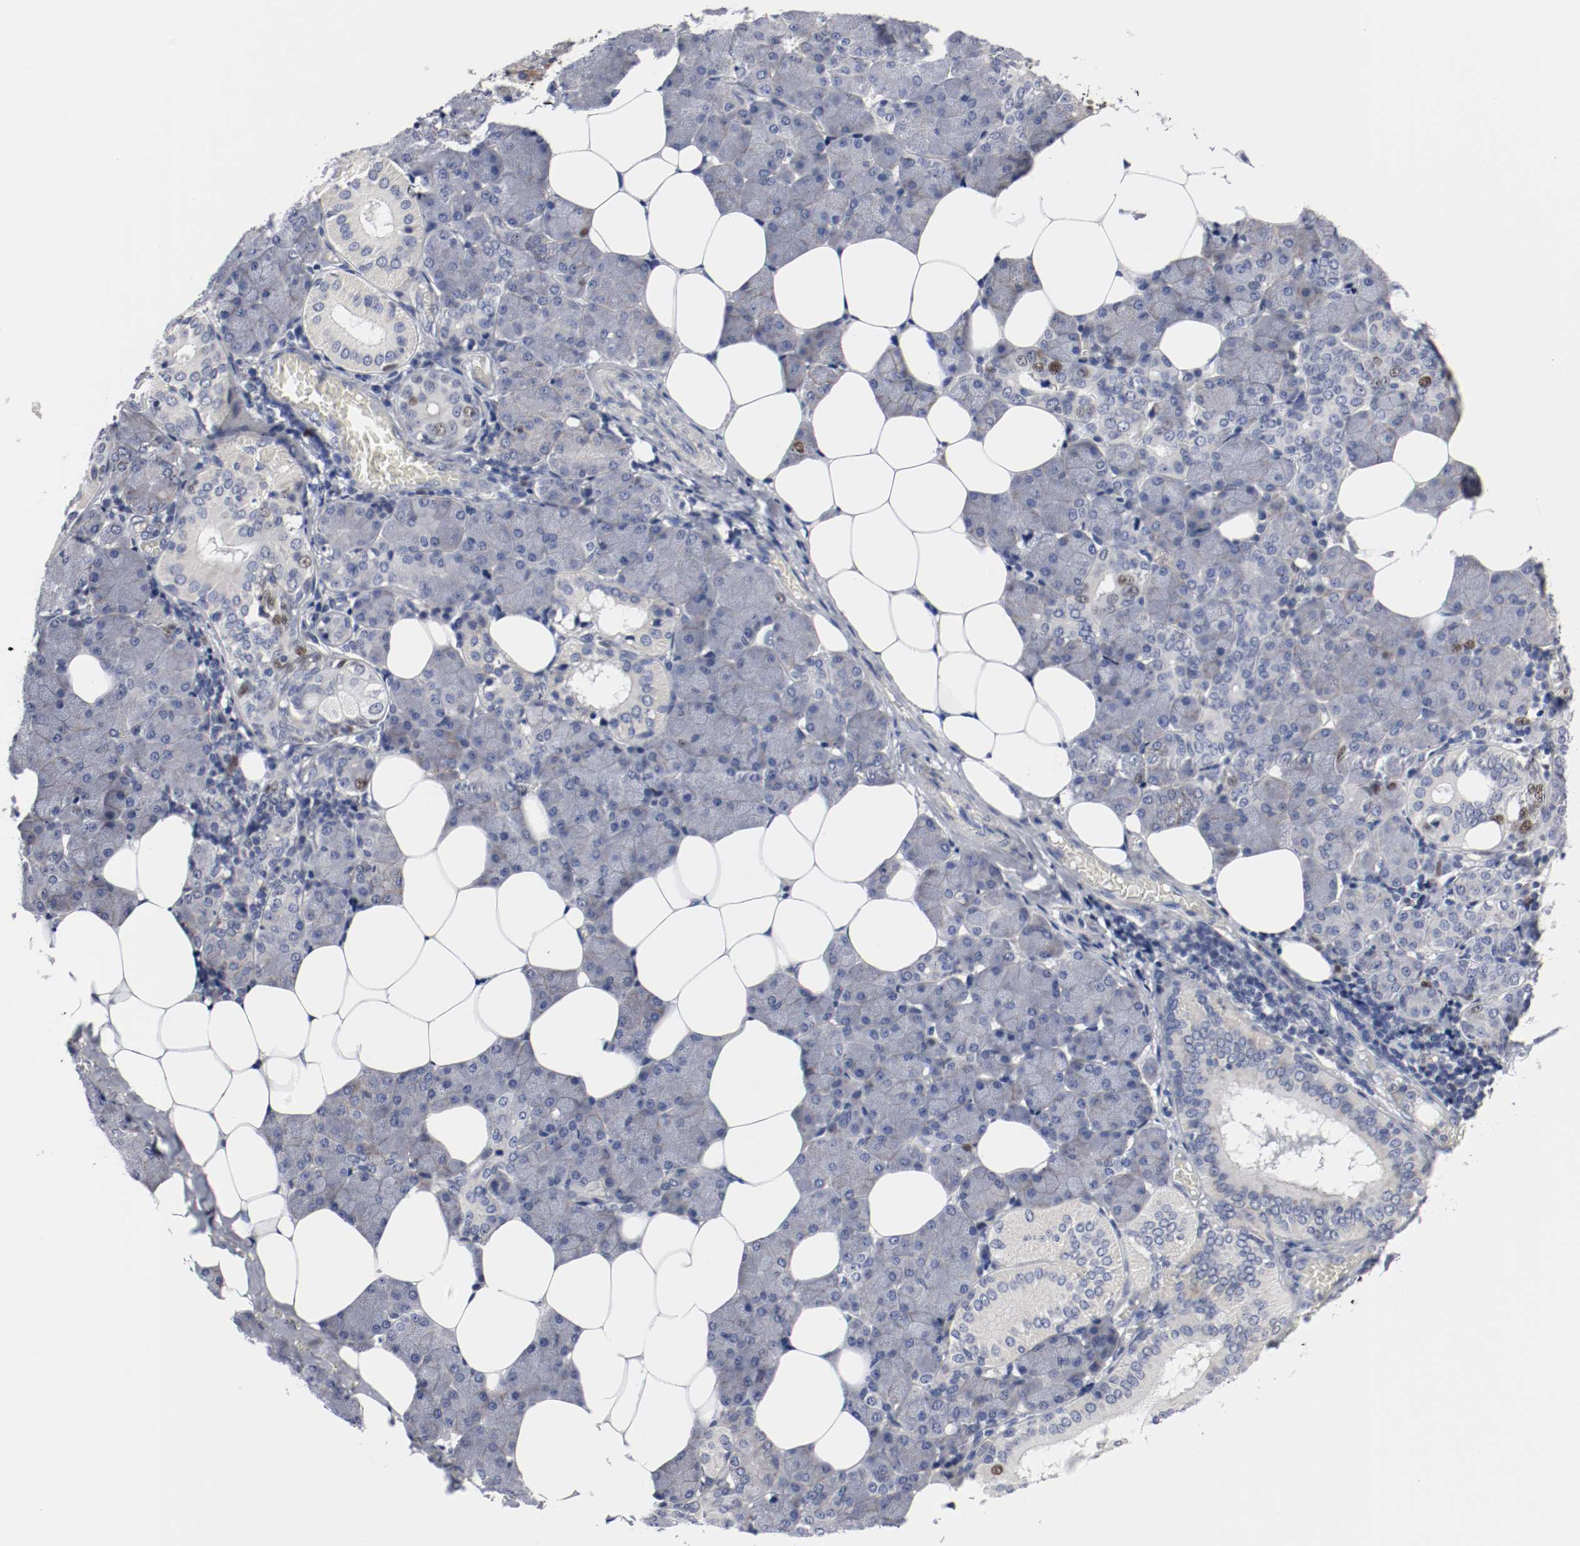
{"staining": {"intensity": "strong", "quantity": "<25%", "location": "nuclear"}, "tissue": "salivary gland", "cell_type": "Glandular cells", "image_type": "normal", "snomed": [{"axis": "morphology", "description": "Normal tissue, NOS"}, {"axis": "morphology", "description": "Adenoma, NOS"}, {"axis": "topography", "description": "Salivary gland"}], "caption": "Salivary gland stained for a protein displays strong nuclear positivity in glandular cells.", "gene": "MCM6", "patient": {"sex": "female", "age": 32}}